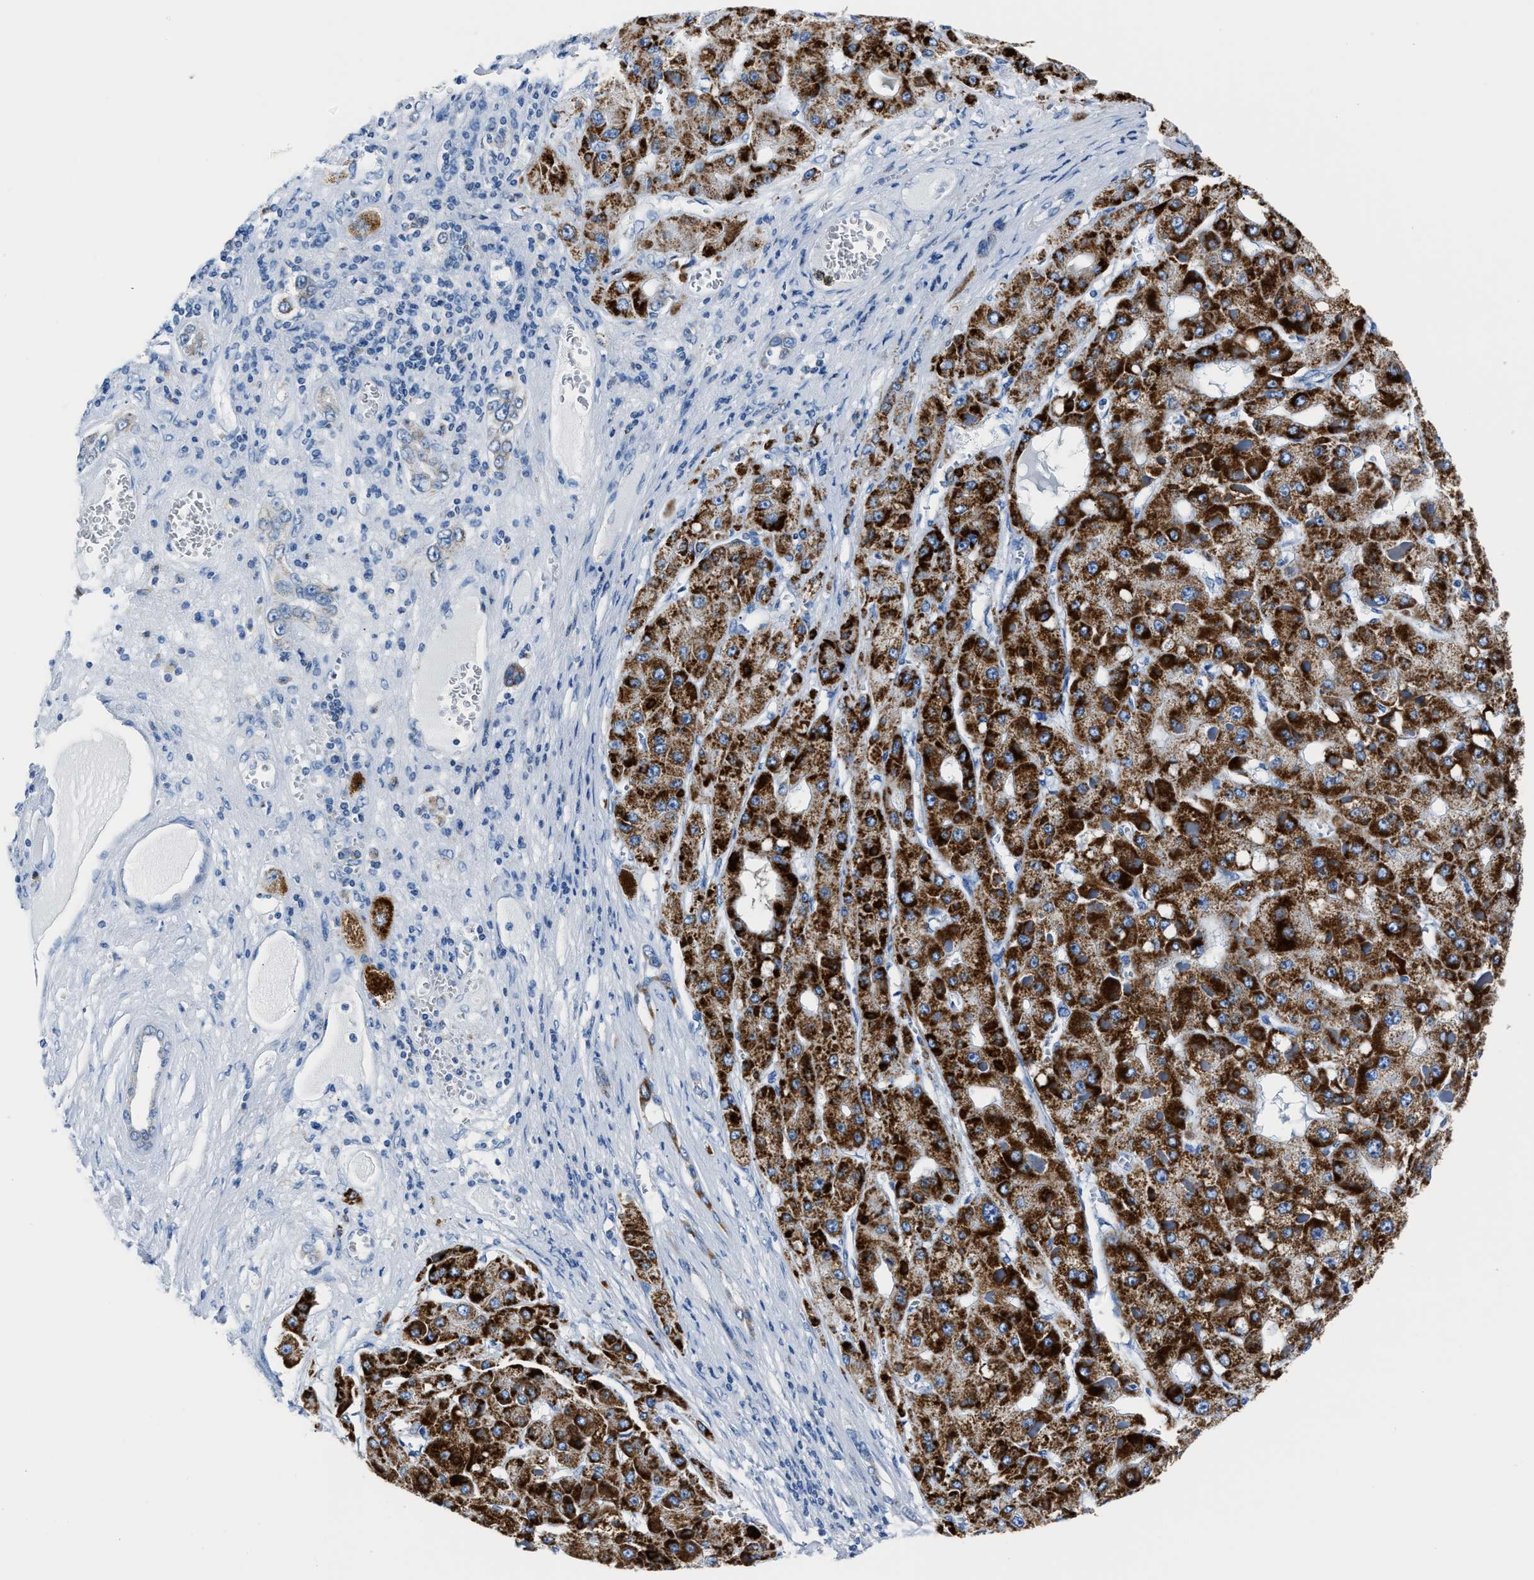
{"staining": {"intensity": "moderate", "quantity": ">75%", "location": "cytoplasmic/membranous"}, "tissue": "liver cancer", "cell_type": "Tumor cells", "image_type": "cancer", "snomed": [{"axis": "morphology", "description": "Carcinoma, Hepatocellular, NOS"}, {"axis": "topography", "description": "Liver"}], "caption": "The photomicrograph displays a brown stain indicating the presence of a protein in the cytoplasmic/membranous of tumor cells in liver cancer. The staining was performed using DAB, with brown indicating positive protein expression. Nuclei are stained blue with hematoxylin.", "gene": "AMACR", "patient": {"sex": "female", "age": 73}}